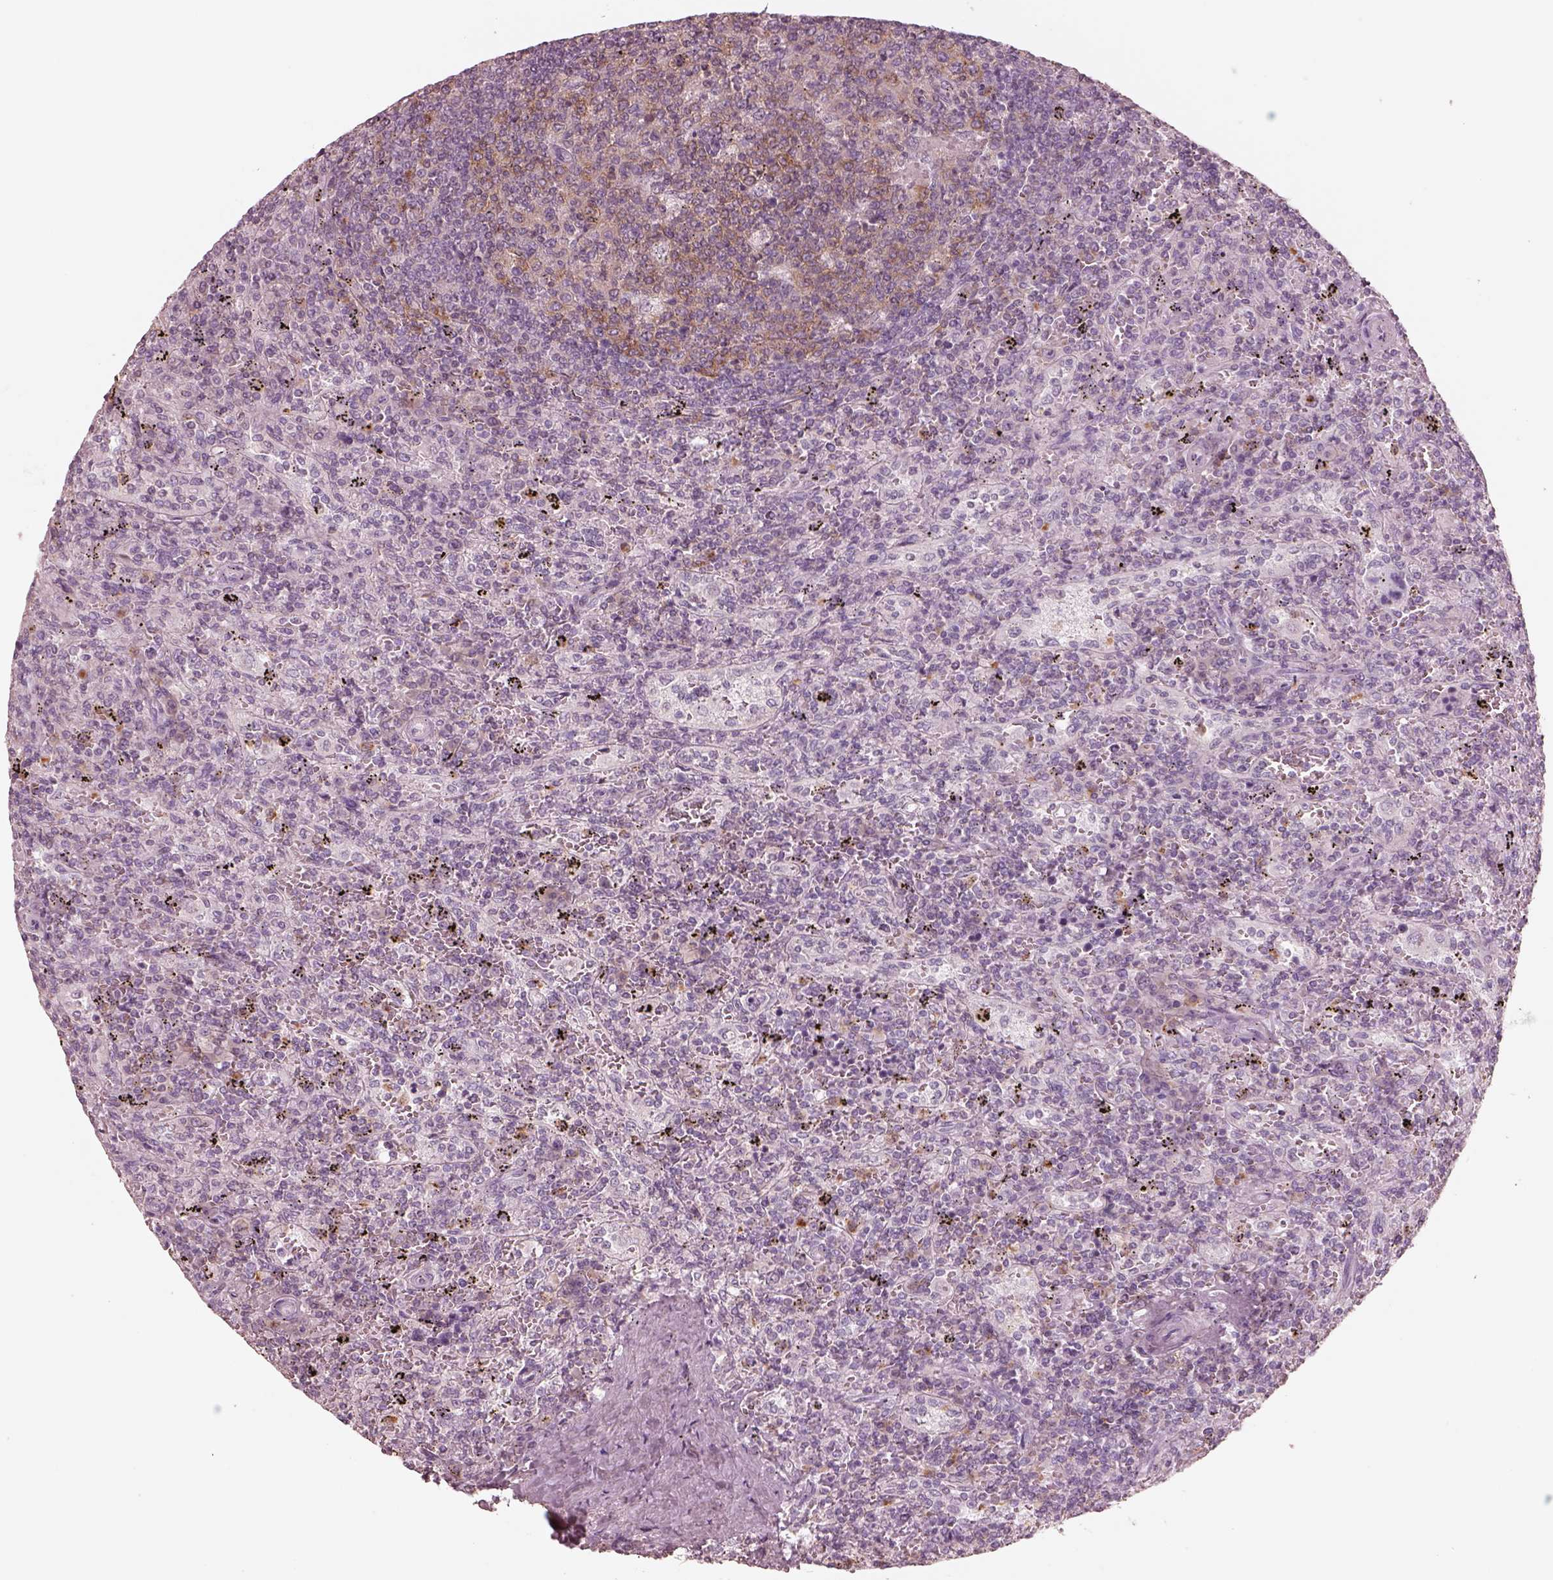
{"staining": {"intensity": "negative", "quantity": "none", "location": "none"}, "tissue": "lymphoma", "cell_type": "Tumor cells", "image_type": "cancer", "snomed": [{"axis": "morphology", "description": "Malignant lymphoma, non-Hodgkin's type, Low grade"}, {"axis": "topography", "description": "Spleen"}], "caption": "A histopathology image of human low-grade malignant lymphoma, non-Hodgkin's type is negative for staining in tumor cells.", "gene": "GPRIN1", "patient": {"sex": "male", "age": 62}}